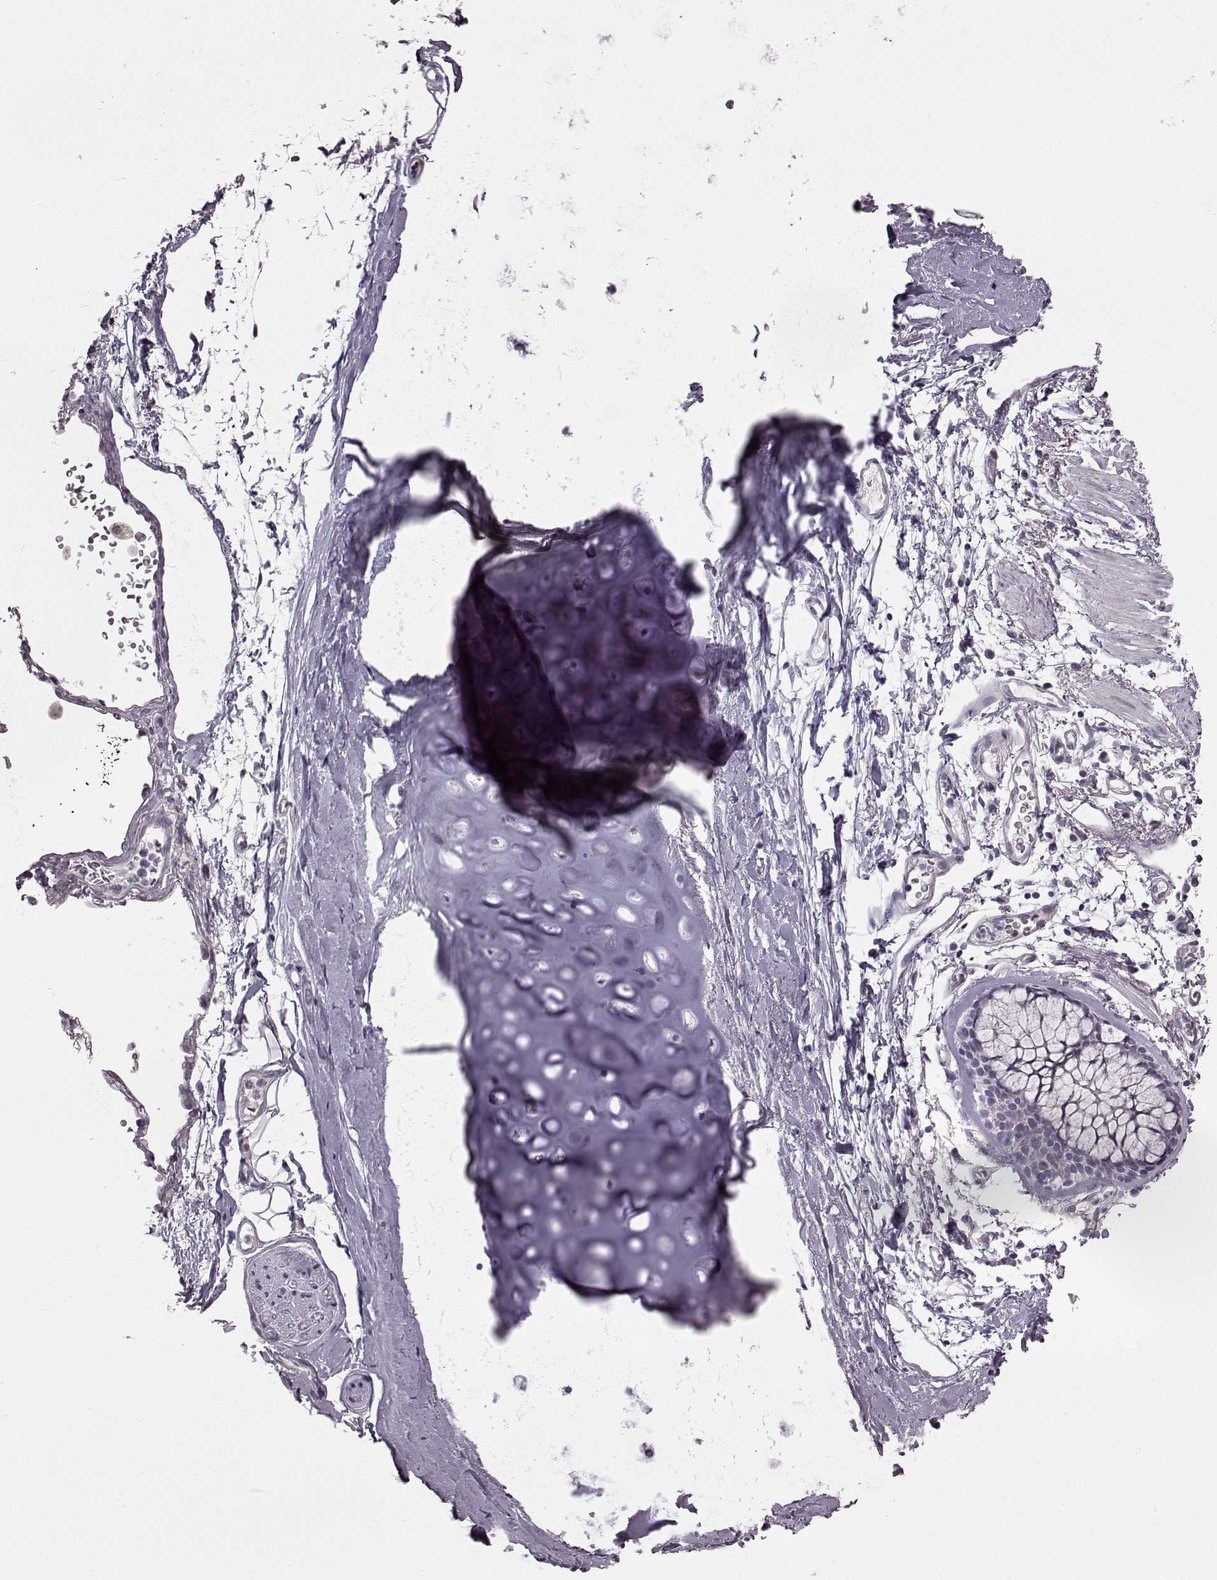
{"staining": {"intensity": "negative", "quantity": "none", "location": "none"}, "tissue": "bronchus", "cell_type": "Respiratory epithelial cells", "image_type": "normal", "snomed": [{"axis": "morphology", "description": "Normal tissue, NOS"}, {"axis": "morphology", "description": "Squamous cell carcinoma, NOS"}, {"axis": "topography", "description": "Cartilage tissue"}, {"axis": "topography", "description": "Bronchus"}], "caption": "An IHC photomicrograph of normal bronchus is shown. There is no staining in respiratory epithelial cells of bronchus.", "gene": "TCHHL1", "patient": {"sex": "male", "age": 72}}